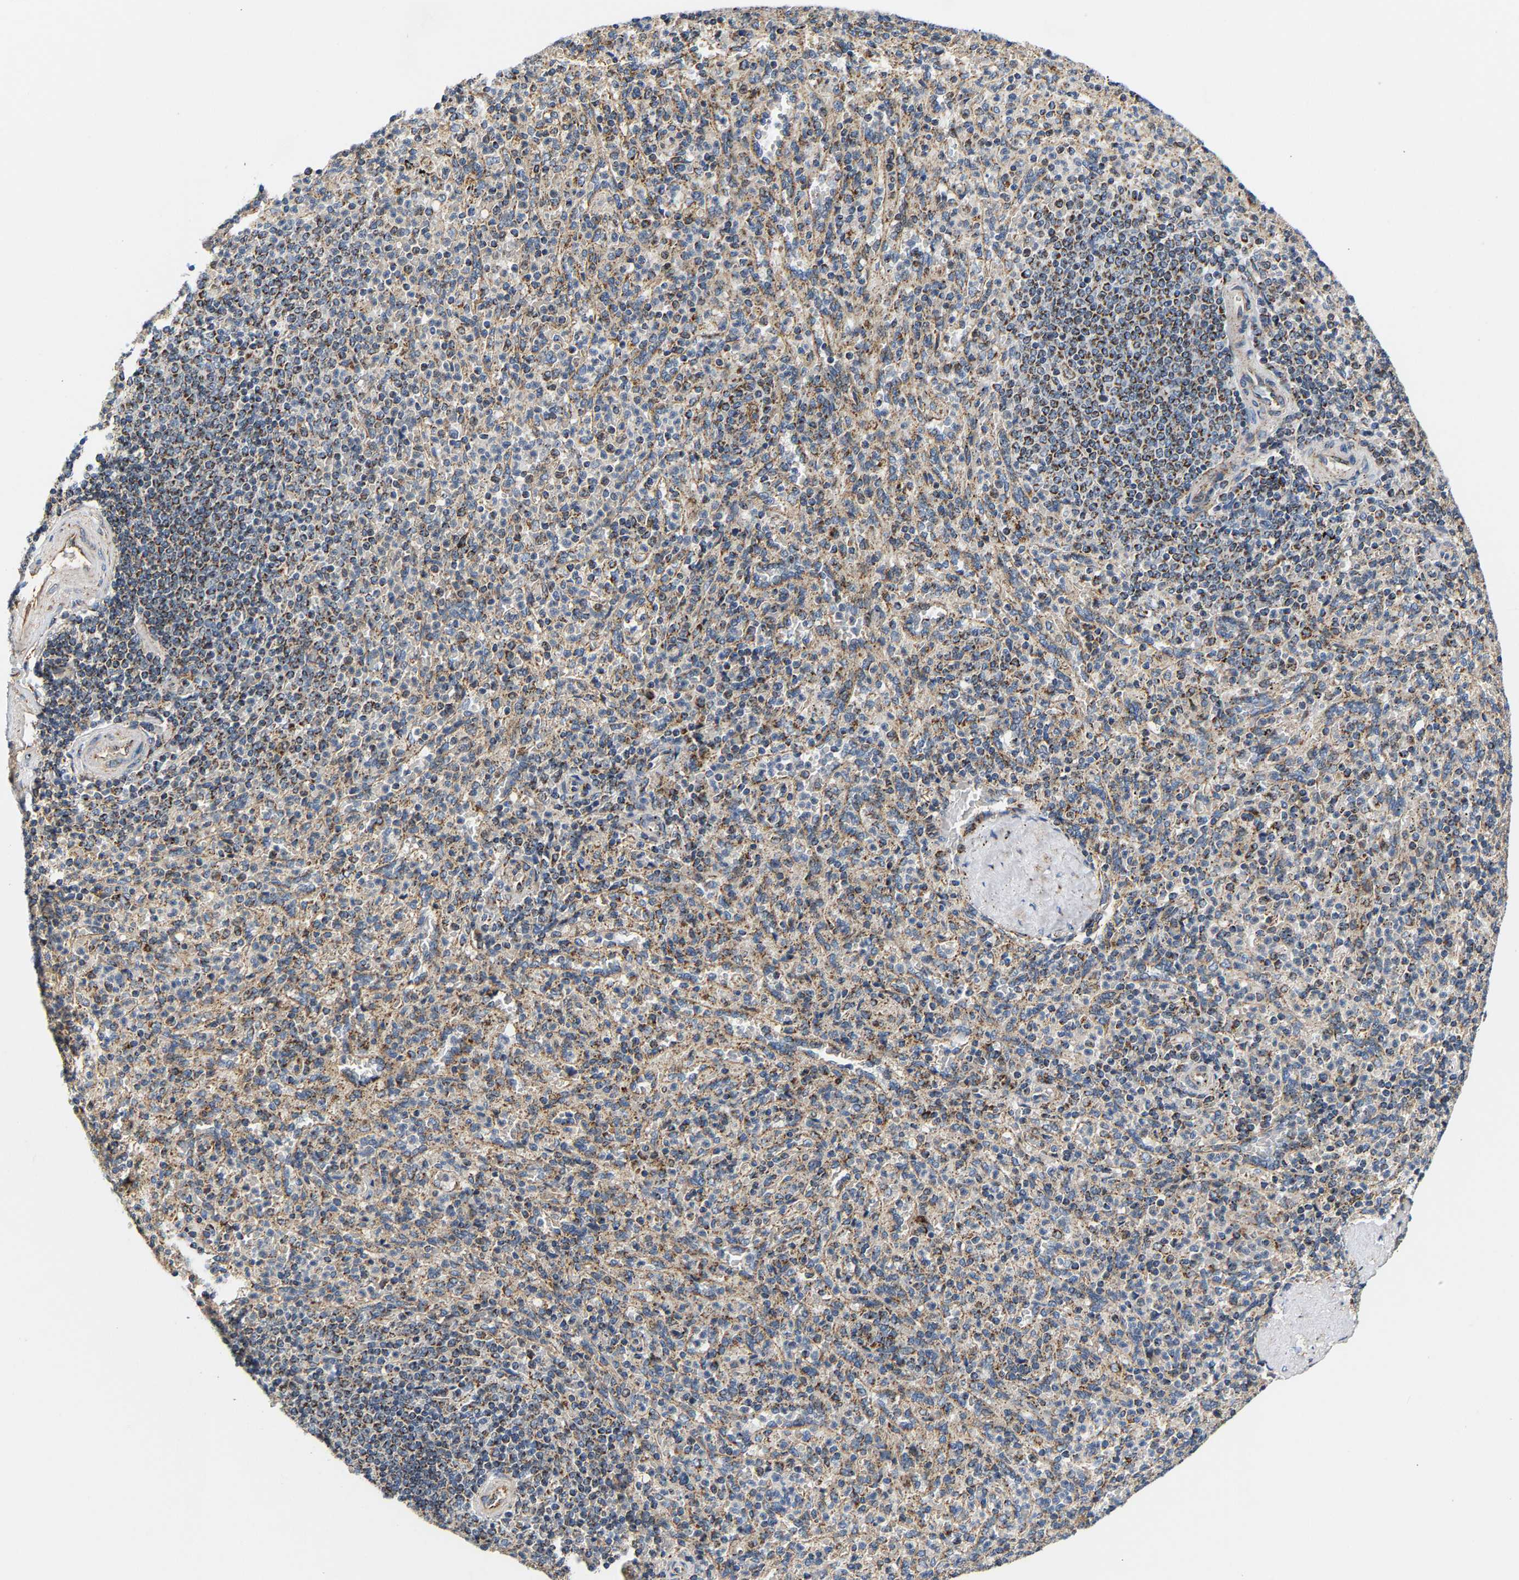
{"staining": {"intensity": "moderate", "quantity": "25%-75%", "location": "cytoplasmic/membranous"}, "tissue": "spleen", "cell_type": "Cells in red pulp", "image_type": "normal", "snomed": [{"axis": "morphology", "description": "Normal tissue, NOS"}, {"axis": "topography", "description": "Spleen"}], "caption": "This is a micrograph of IHC staining of benign spleen, which shows moderate expression in the cytoplasmic/membranous of cells in red pulp.", "gene": "TMEM168", "patient": {"sex": "male", "age": 36}}